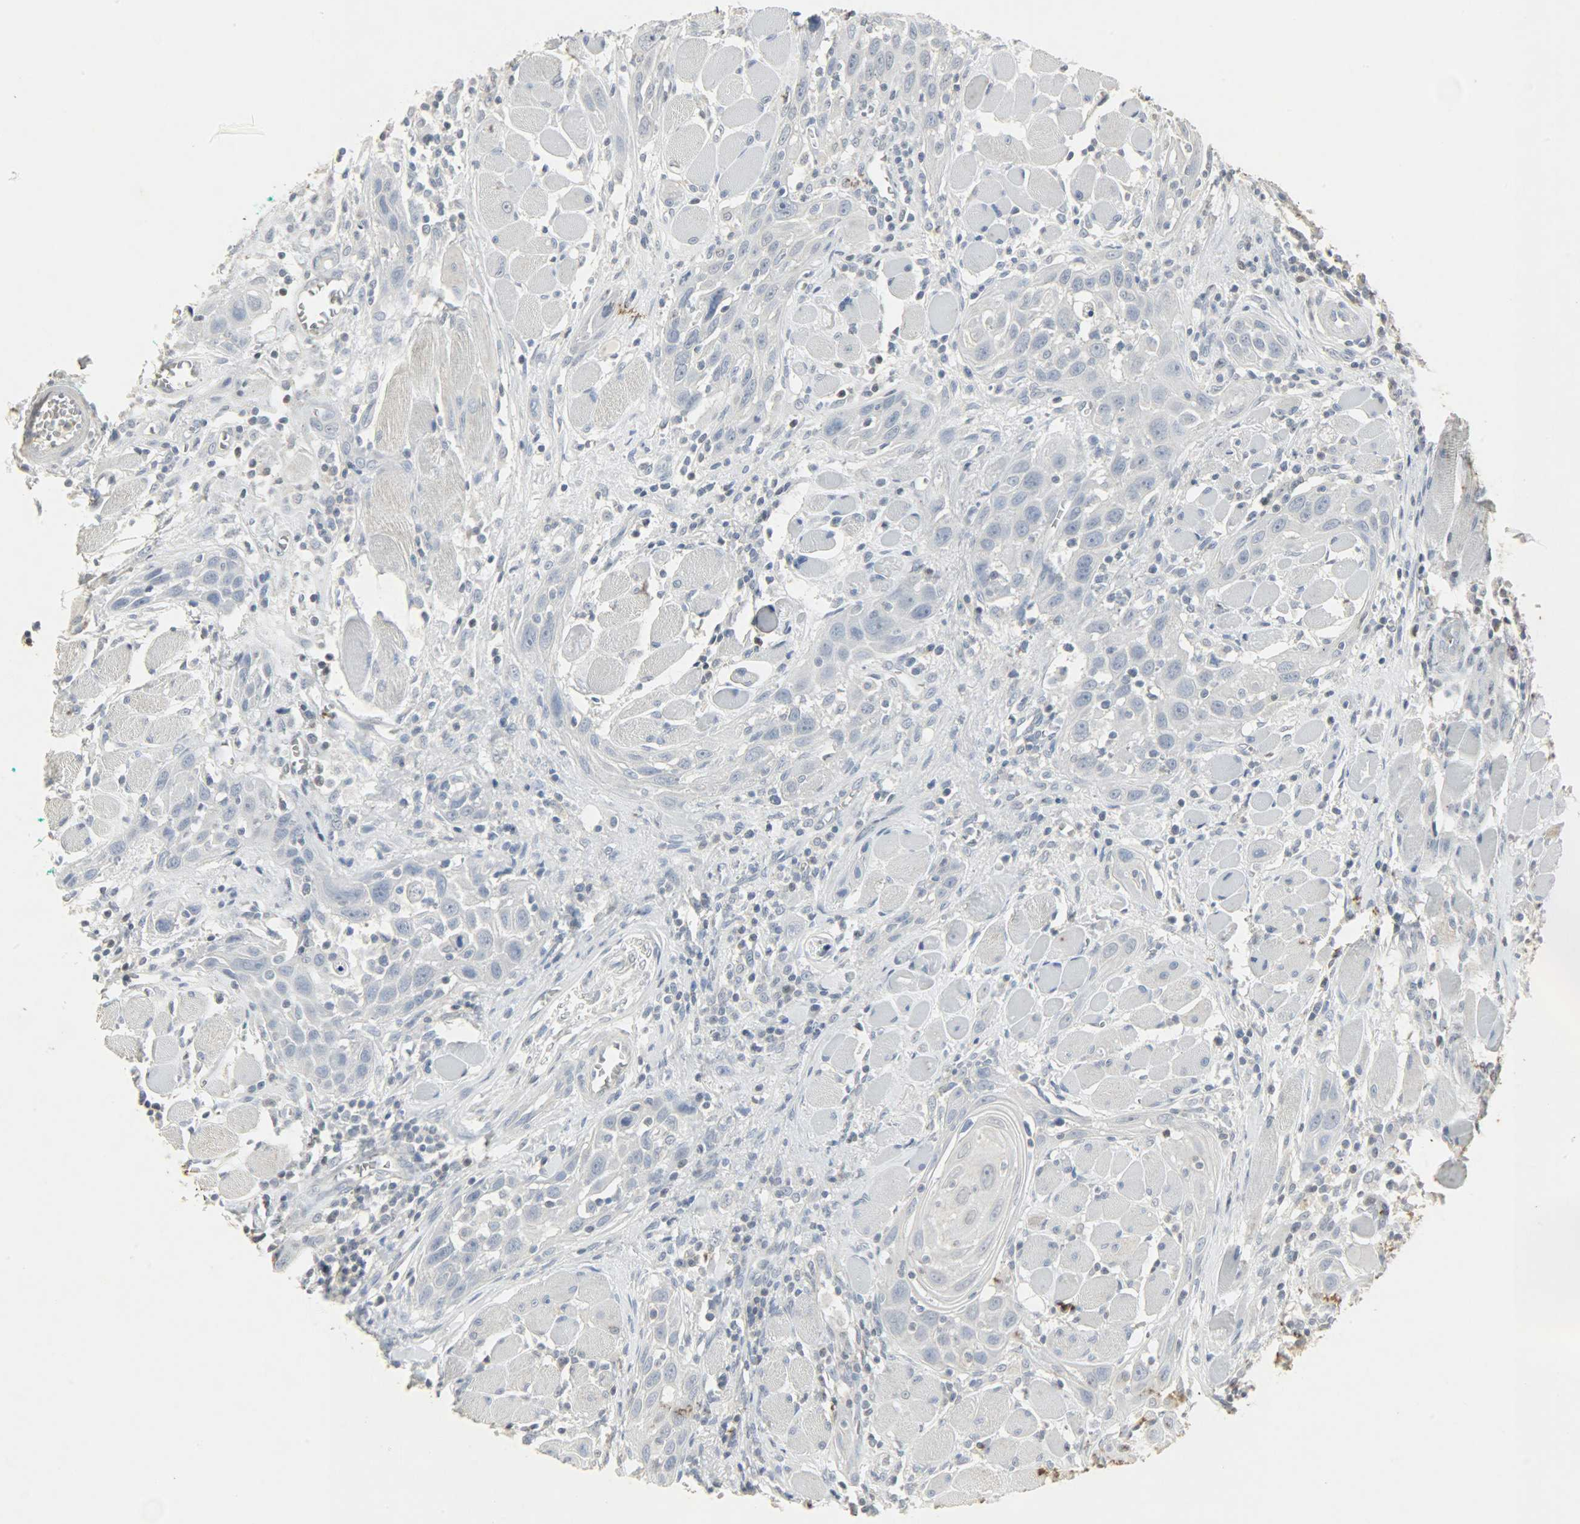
{"staining": {"intensity": "negative", "quantity": "none", "location": "none"}, "tissue": "head and neck cancer", "cell_type": "Tumor cells", "image_type": "cancer", "snomed": [{"axis": "morphology", "description": "Squamous cell carcinoma, NOS"}, {"axis": "topography", "description": "Oral tissue"}, {"axis": "topography", "description": "Head-Neck"}], "caption": "Immunohistochemistry (IHC) image of head and neck cancer stained for a protein (brown), which reveals no expression in tumor cells. (IHC, brightfield microscopy, high magnification).", "gene": "CAMK4", "patient": {"sex": "female", "age": 50}}